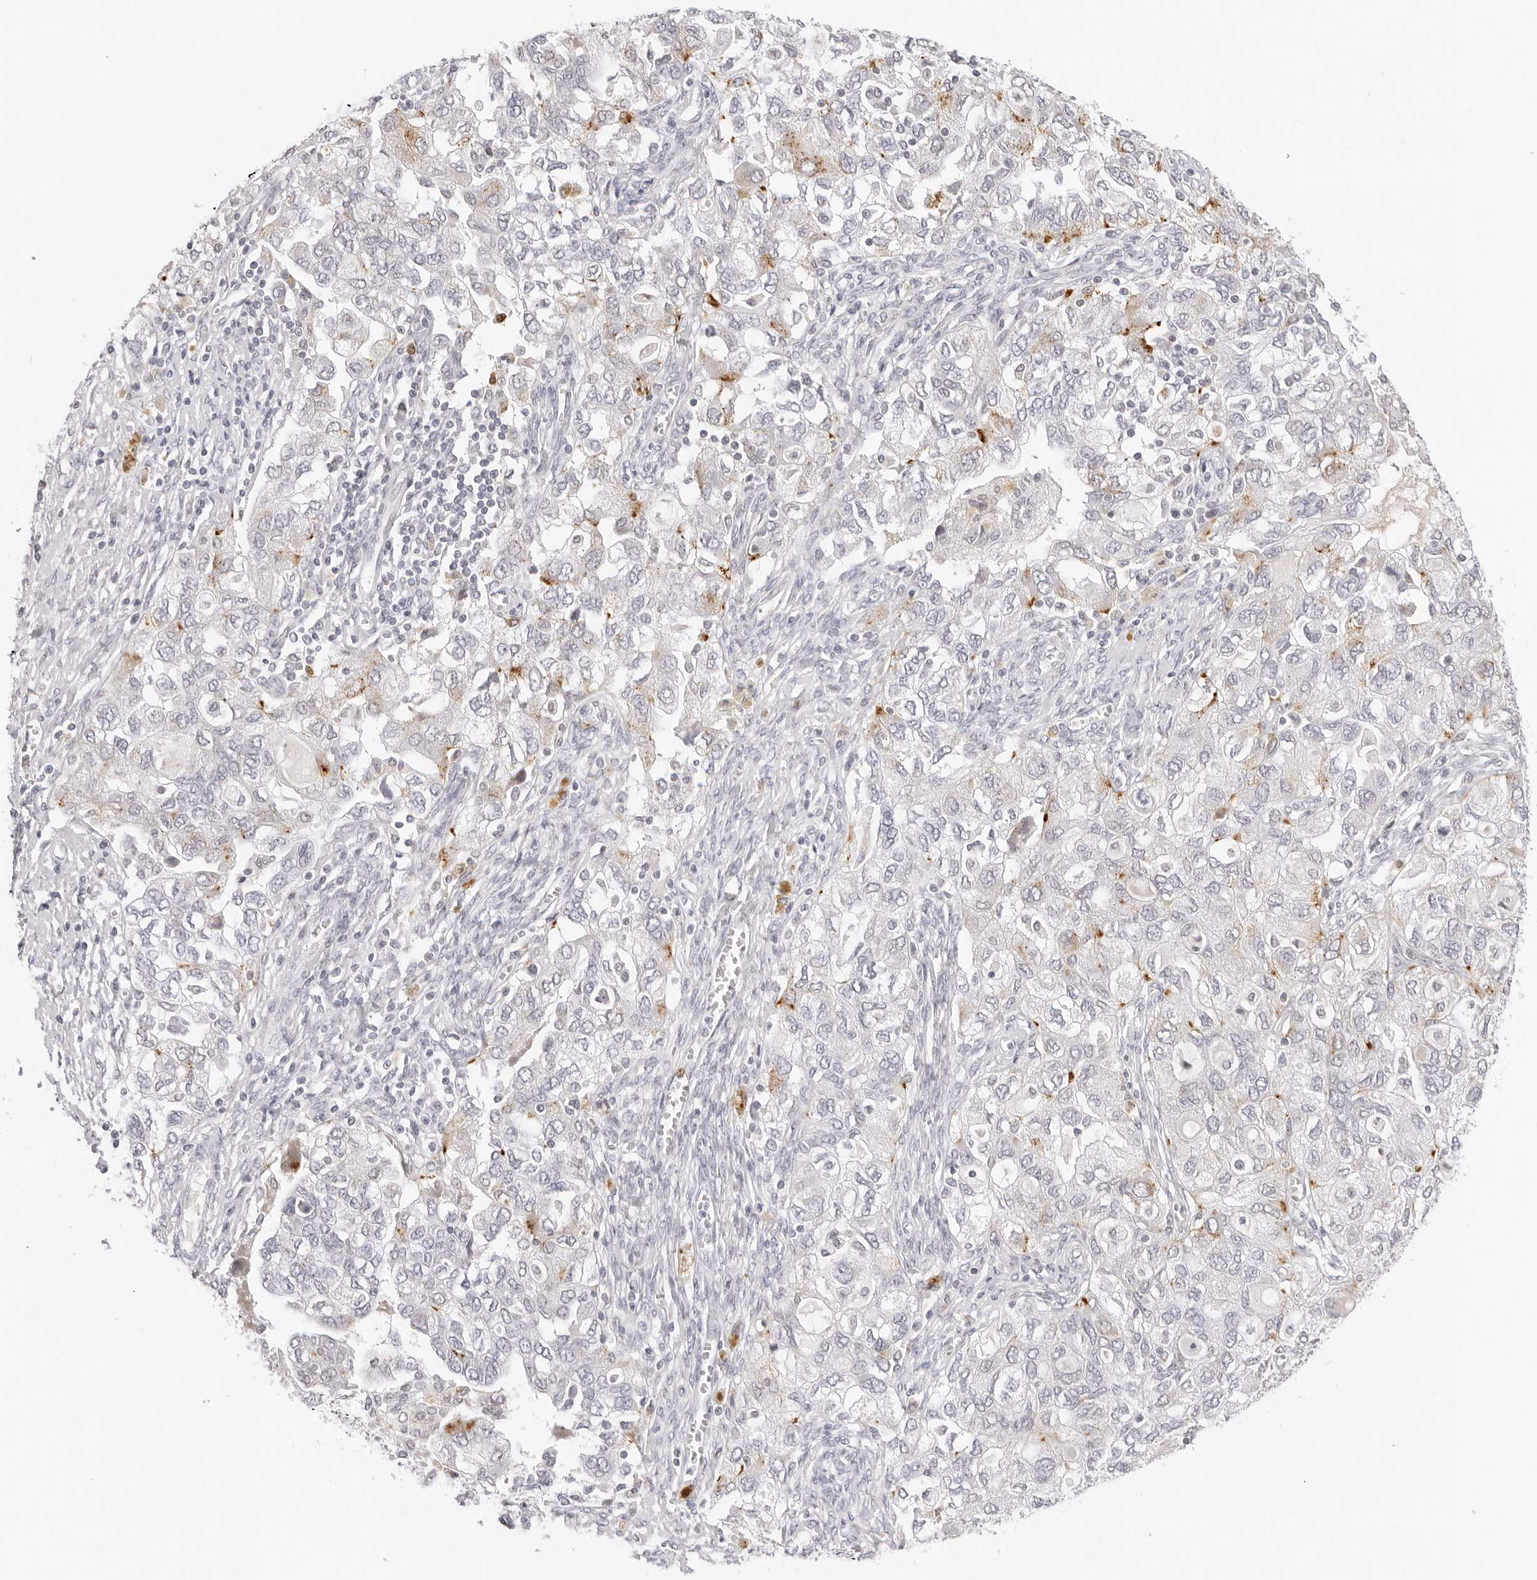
{"staining": {"intensity": "weak", "quantity": "<25%", "location": "cytoplasmic/membranous"}, "tissue": "ovarian cancer", "cell_type": "Tumor cells", "image_type": "cancer", "snomed": [{"axis": "morphology", "description": "Carcinoma, NOS"}, {"axis": "morphology", "description": "Cystadenocarcinoma, serous, NOS"}, {"axis": "topography", "description": "Ovary"}], "caption": "This is an IHC histopathology image of human ovarian cancer. There is no positivity in tumor cells.", "gene": "STRADB", "patient": {"sex": "female", "age": 69}}